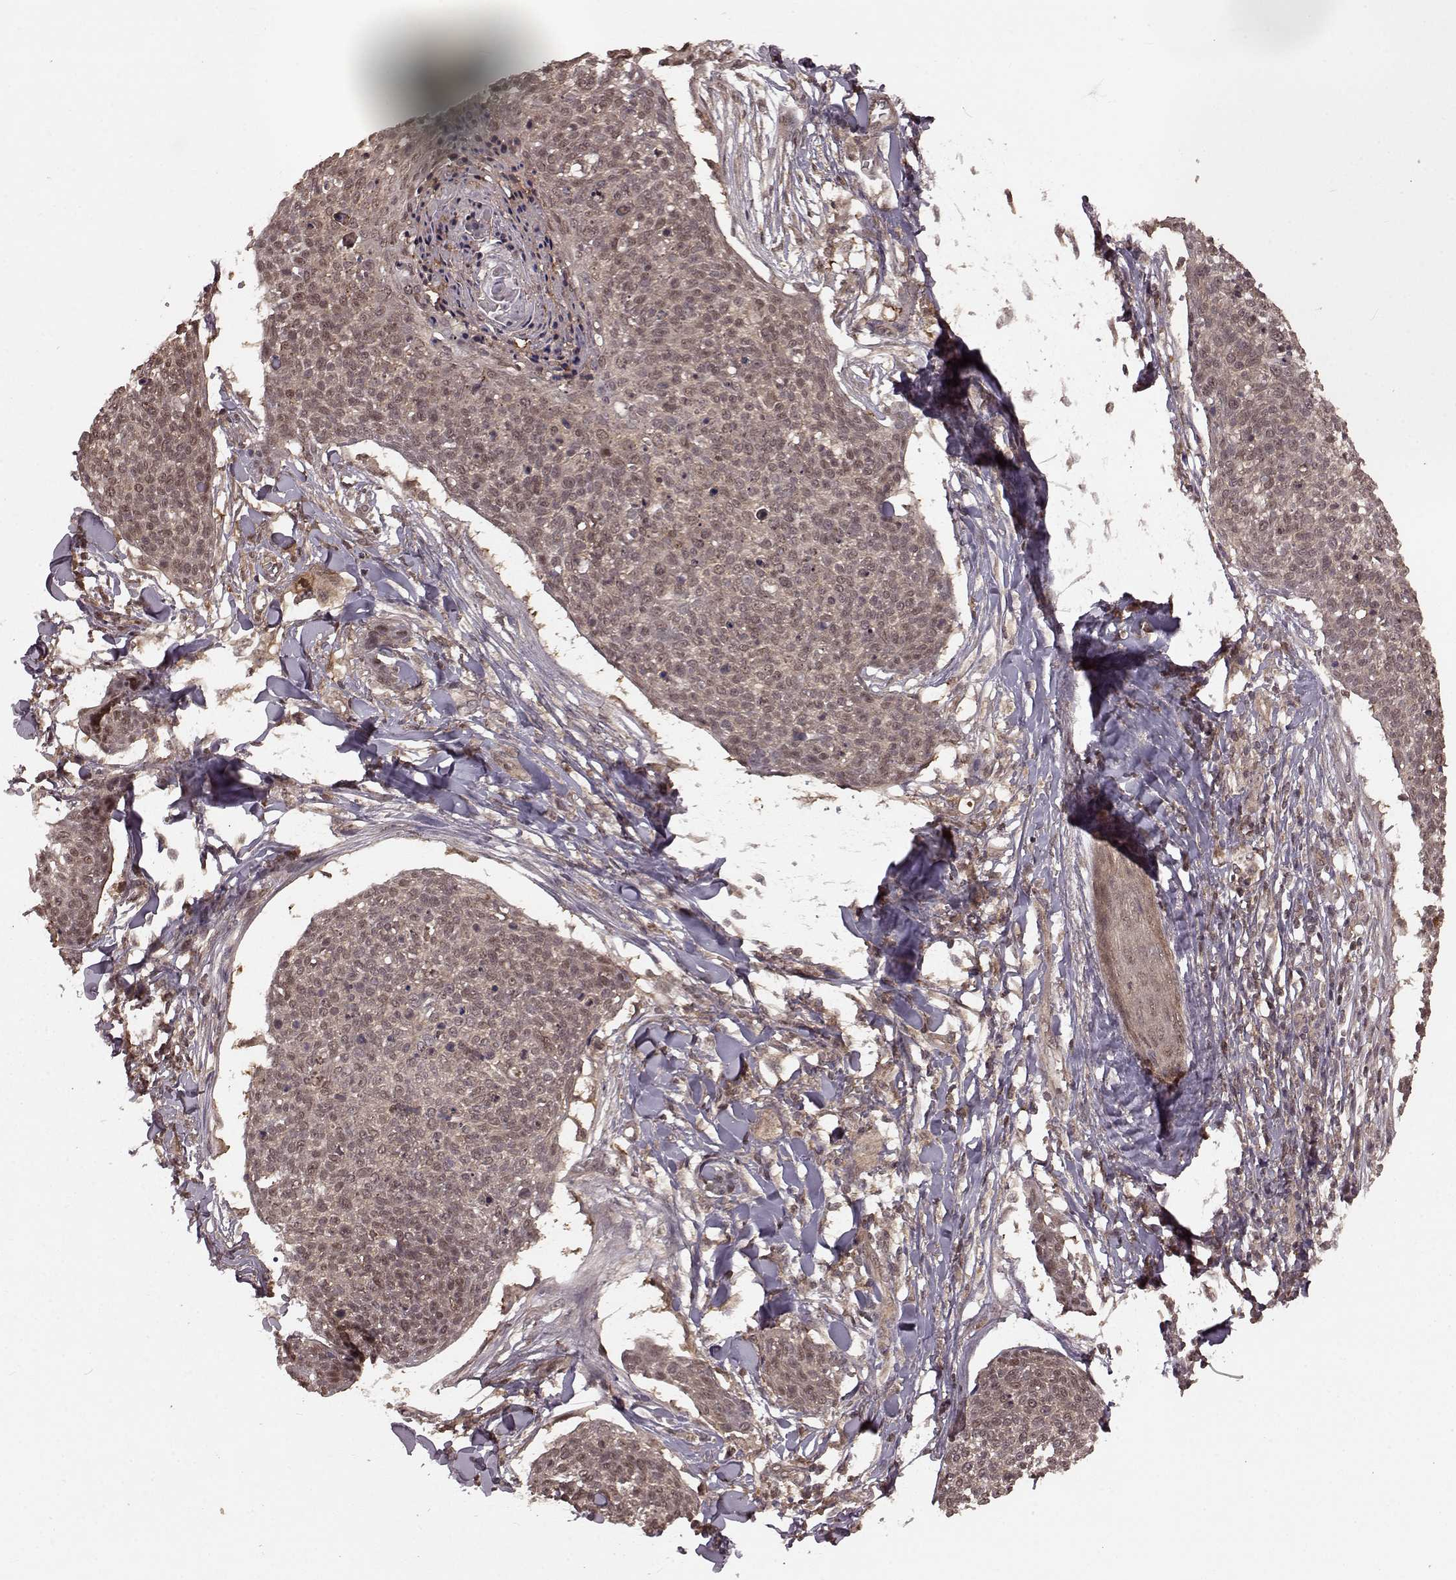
{"staining": {"intensity": "weak", "quantity": "25%-75%", "location": "cytoplasmic/membranous,nuclear"}, "tissue": "skin cancer", "cell_type": "Tumor cells", "image_type": "cancer", "snomed": [{"axis": "morphology", "description": "Squamous cell carcinoma, NOS"}, {"axis": "topography", "description": "Skin"}, {"axis": "topography", "description": "Vulva"}], "caption": "This is an image of IHC staining of skin squamous cell carcinoma, which shows weak expression in the cytoplasmic/membranous and nuclear of tumor cells.", "gene": "GSS", "patient": {"sex": "female", "age": 75}}